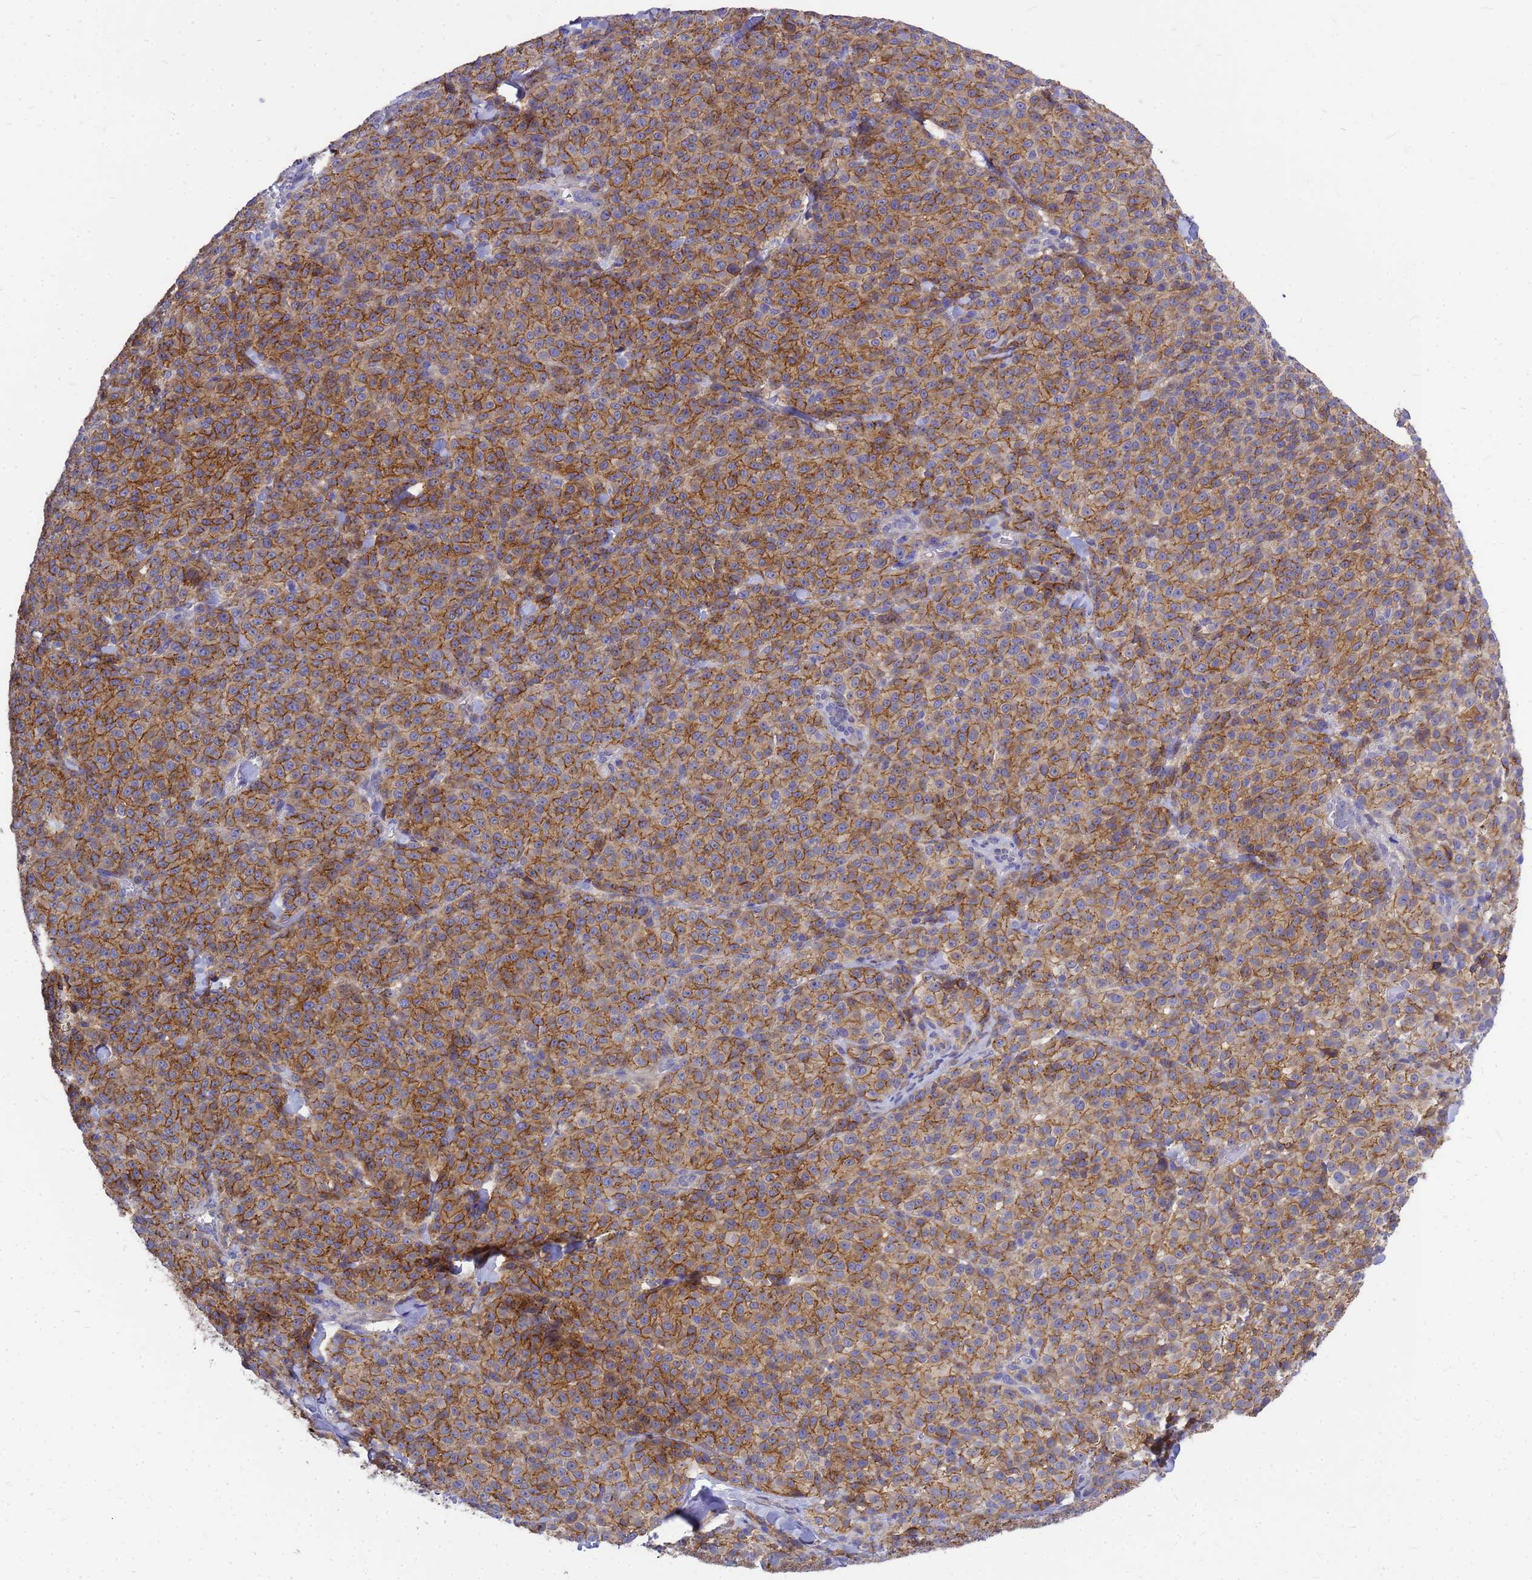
{"staining": {"intensity": "moderate", "quantity": ">75%", "location": "cytoplasmic/membranous"}, "tissue": "melanoma", "cell_type": "Tumor cells", "image_type": "cancer", "snomed": [{"axis": "morphology", "description": "Normal tissue, NOS"}, {"axis": "morphology", "description": "Malignant melanoma, NOS"}, {"axis": "topography", "description": "Skin"}], "caption": "Malignant melanoma was stained to show a protein in brown. There is medium levels of moderate cytoplasmic/membranous staining in about >75% of tumor cells. Immunohistochemistry (ihc) stains the protein in brown and the nuclei are stained blue.", "gene": "FBXW5", "patient": {"sex": "female", "age": 34}}